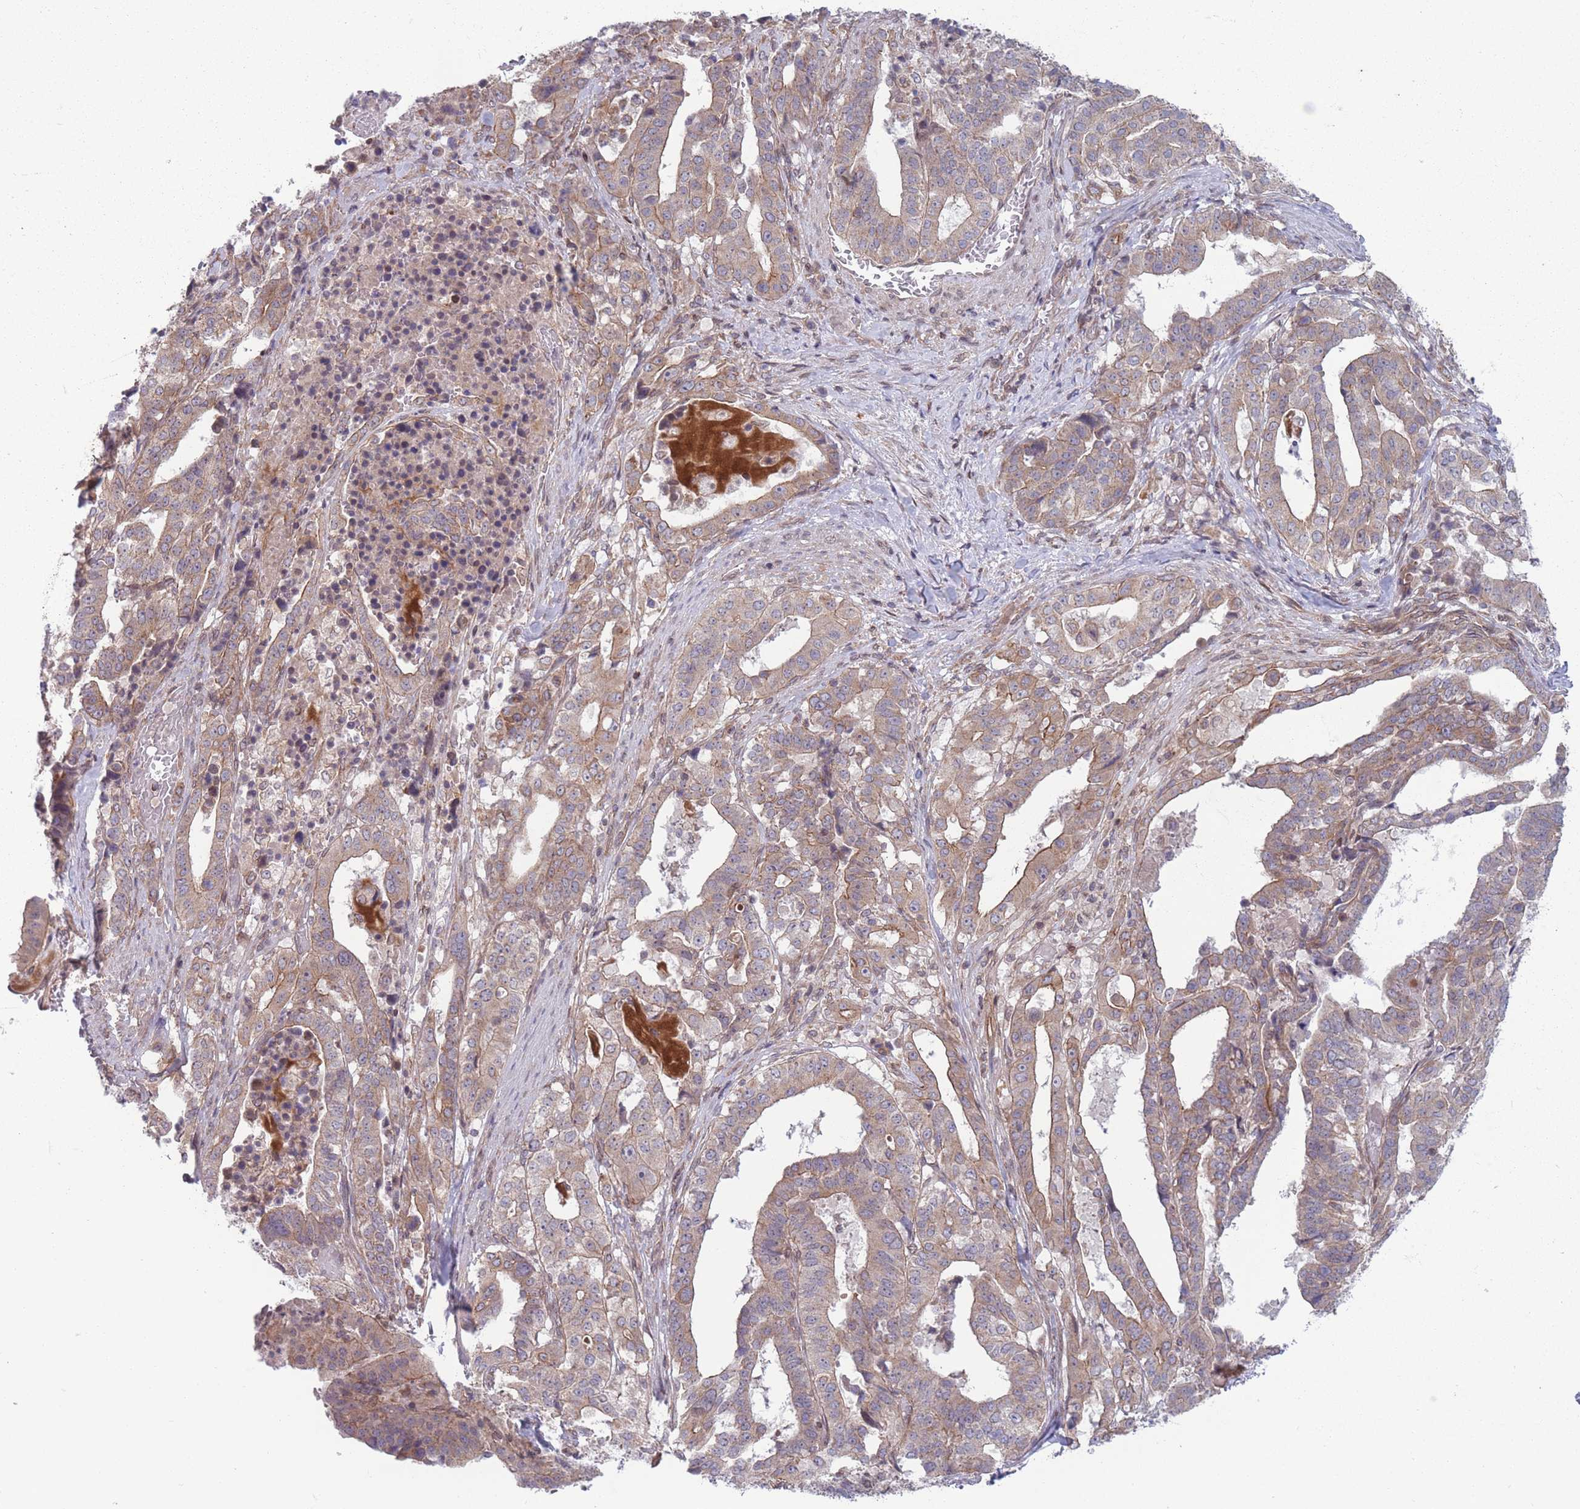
{"staining": {"intensity": "moderate", "quantity": ">75%", "location": "cytoplasmic/membranous"}, "tissue": "stomach cancer", "cell_type": "Tumor cells", "image_type": "cancer", "snomed": [{"axis": "morphology", "description": "Adenocarcinoma, NOS"}, {"axis": "topography", "description": "Stomach"}], "caption": "Stomach adenocarcinoma stained with a brown dye displays moderate cytoplasmic/membranous positive staining in approximately >75% of tumor cells.", "gene": "VRK2", "patient": {"sex": "male", "age": 48}}